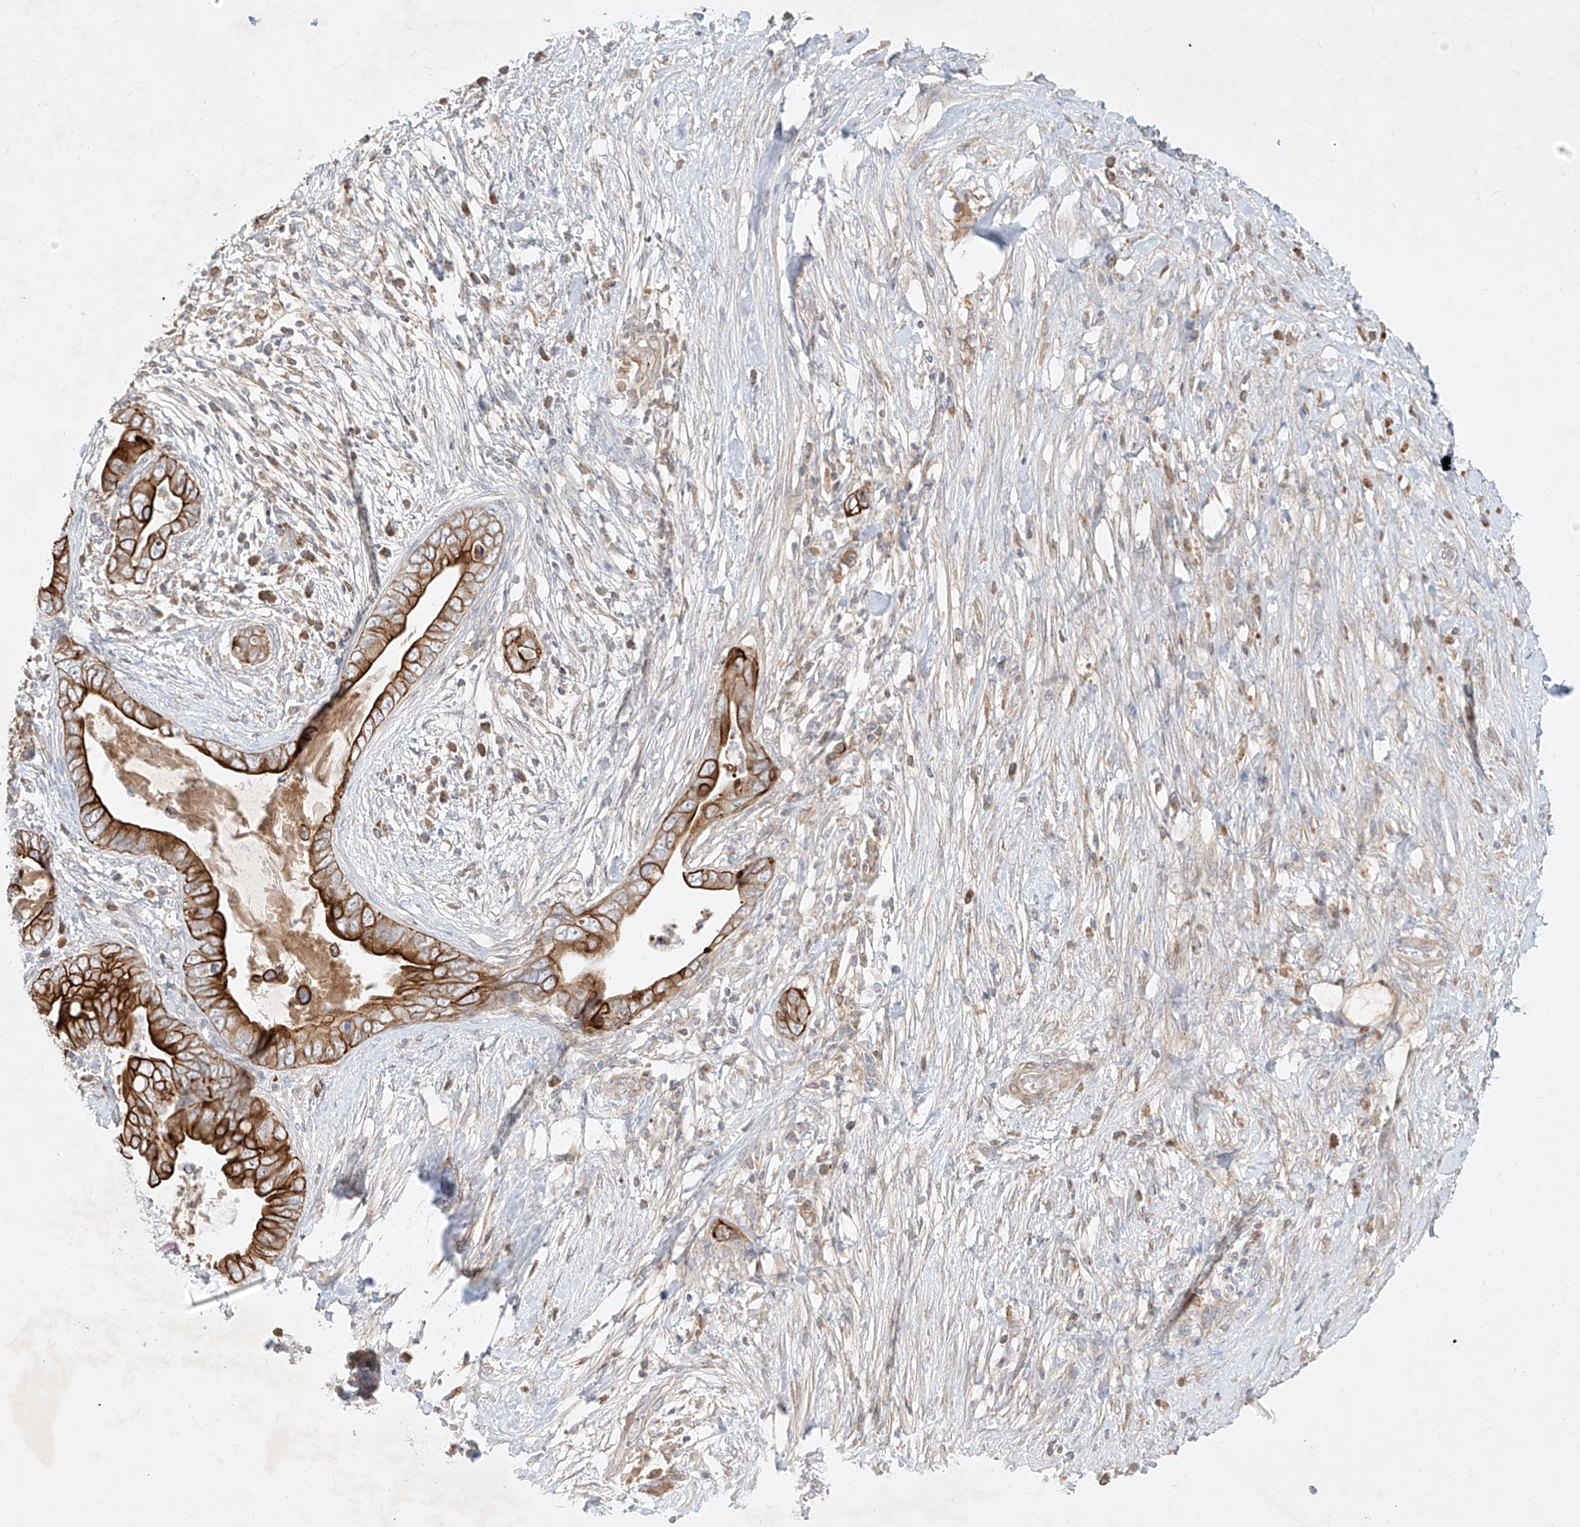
{"staining": {"intensity": "strong", "quantity": "25%-75%", "location": "cytoplasmic/membranous"}, "tissue": "pancreatic cancer", "cell_type": "Tumor cells", "image_type": "cancer", "snomed": [{"axis": "morphology", "description": "Adenocarcinoma, NOS"}, {"axis": "topography", "description": "Pancreas"}], "caption": "Protein staining by immunohistochemistry demonstrates strong cytoplasmic/membranous staining in about 25%-75% of tumor cells in pancreatic adenocarcinoma. (IHC, brightfield microscopy, high magnification).", "gene": "KPNA7", "patient": {"sex": "male", "age": 75}}